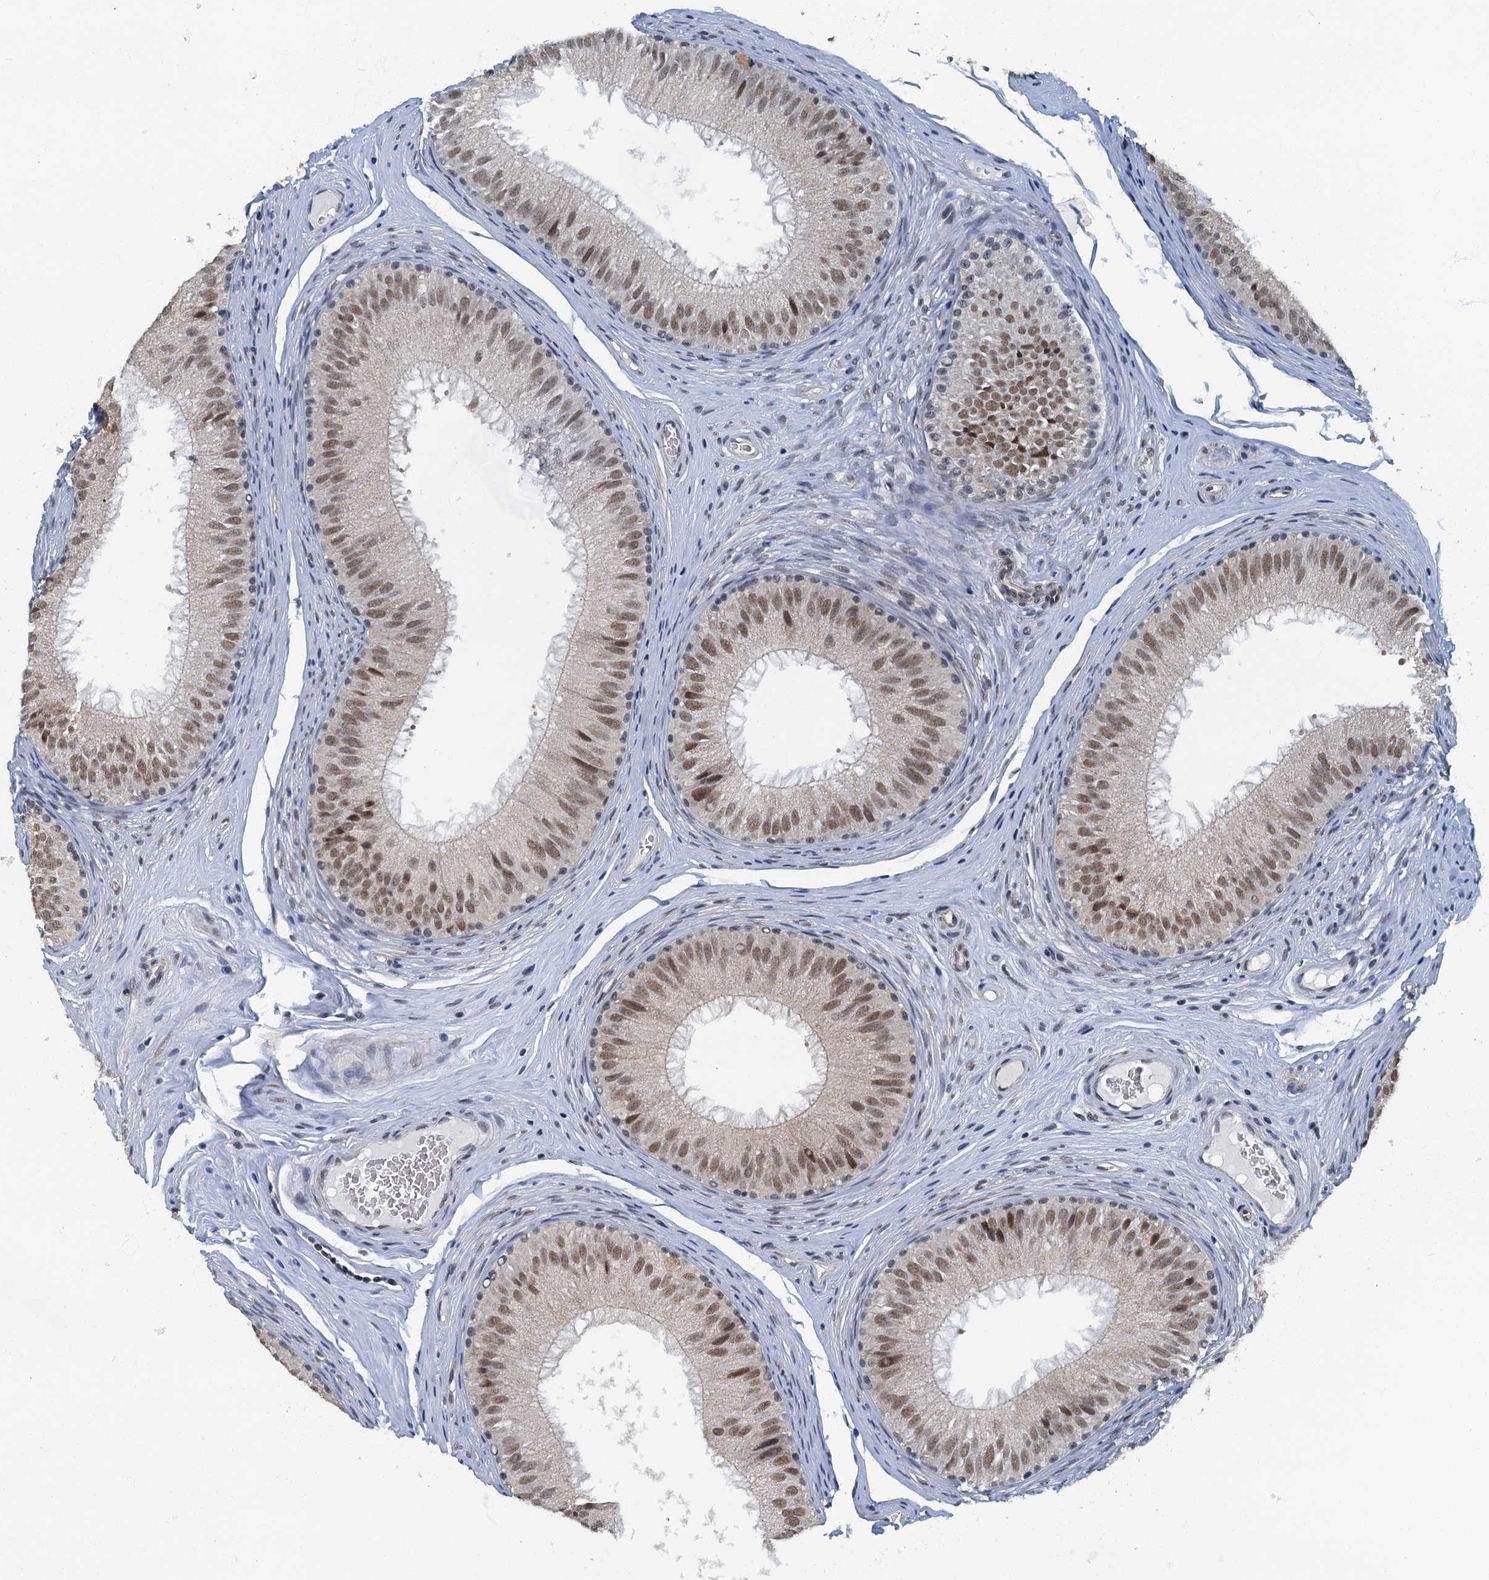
{"staining": {"intensity": "moderate", "quantity": ">75%", "location": "nuclear"}, "tissue": "epididymis", "cell_type": "Glandular cells", "image_type": "normal", "snomed": [{"axis": "morphology", "description": "Normal tissue, NOS"}, {"axis": "topography", "description": "Epididymis"}], "caption": "Glandular cells show medium levels of moderate nuclear expression in about >75% of cells in unremarkable human epididymis. (Stains: DAB (3,3'-diaminobenzidine) in brown, nuclei in blue, Microscopy: brightfield microscopy at high magnification).", "gene": "GADL1", "patient": {"sex": "male", "age": 32}}